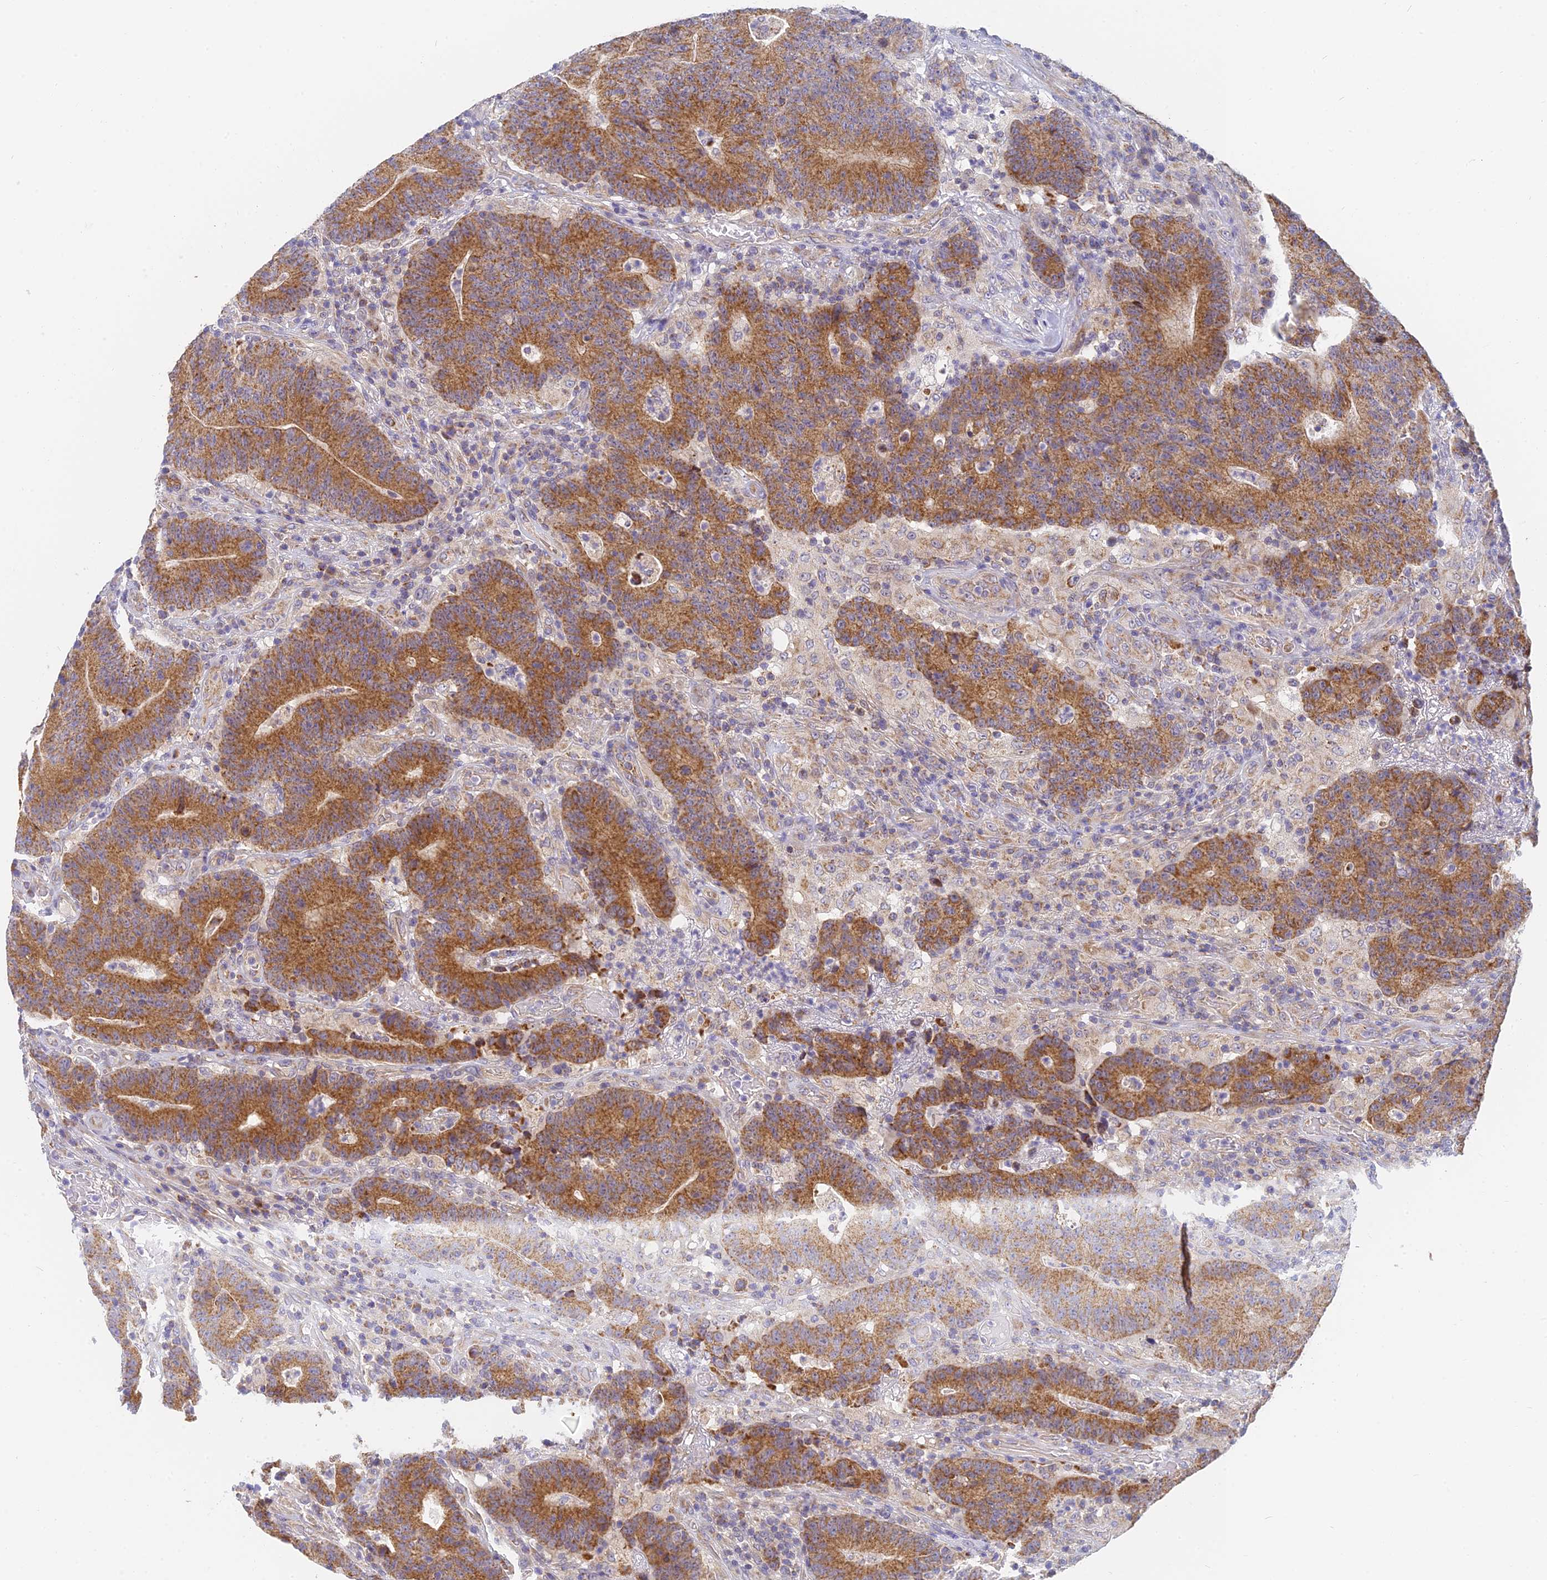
{"staining": {"intensity": "moderate", "quantity": ">75%", "location": "cytoplasmic/membranous"}, "tissue": "colorectal cancer", "cell_type": "Tumor cells", "image_type": "cancer", "snomed": [{"axis": "morphology", "description": "Normal tissue, NOS"}, {"axis": "morphology", "description": "Adenocarcinoma, NOS"}, {"axis": "topography", "description": "Colon"}], "caption": "Moderate cytoplasmic/membranous protein staining is present in about >75% of tumor cells in colorectal cancer (adenocarcinoma). Immunohistochemistry stains the protein of interest in brown and the nuclei are stained blue.", "gene": "MRPL15", "patient": {"sex": "female", "age": 75}}